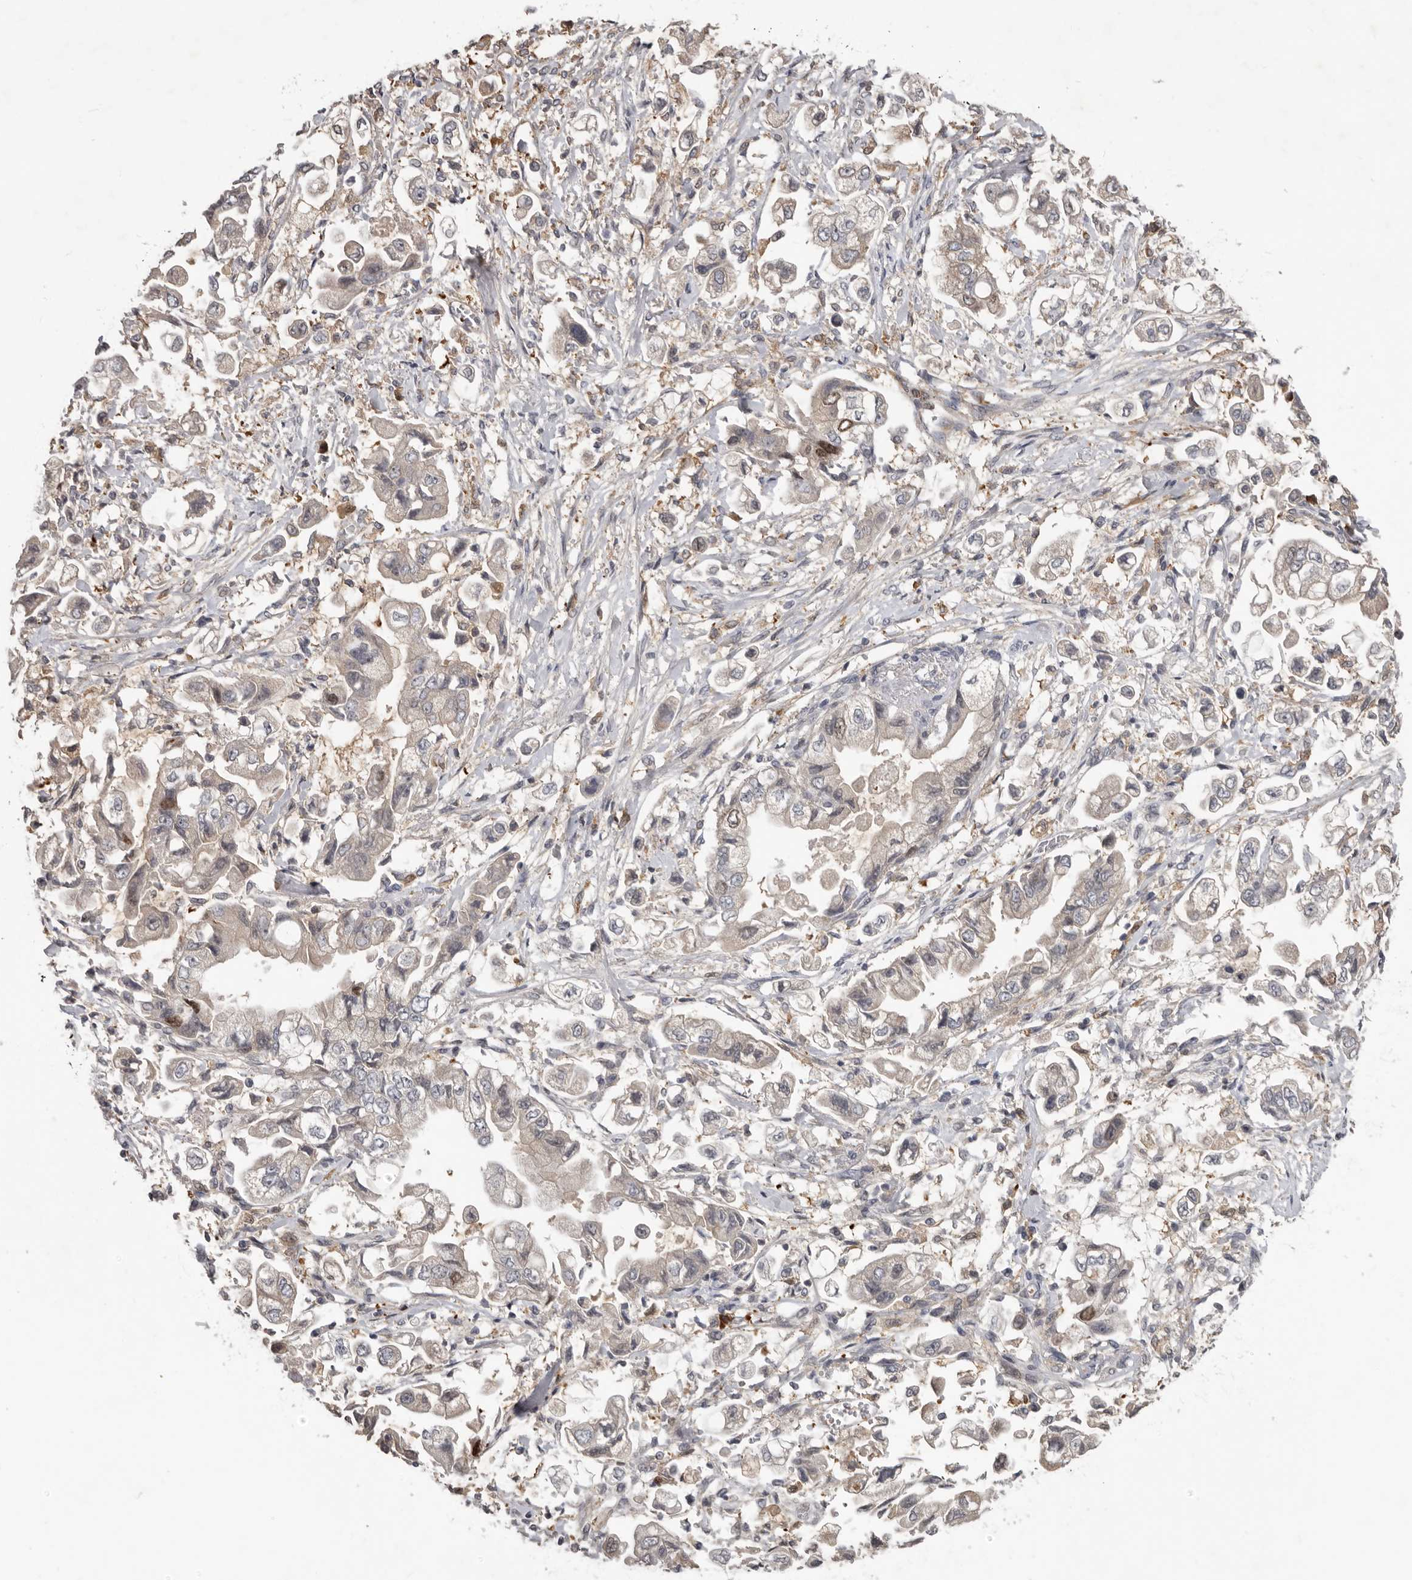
{"staining": {"intensity": "negative", "quantity": "none", "location": "none"}, "tissue": "stomach cancer", "cell_type": "Tumor cells", "image_type": "cancer", "snomed": [{"axis": "morphology", "description": "Adenocarcinoma, NOS"}, {"axis": "topography", "description": "Stomach"}], "caption": "High magnification brightfield microscopy of adenocarcinoma (stomach) stained with DAB (3,3'-diaminobenzidine) (brown) and counterstained with hematoxylin (blue): tumor cells show no significant expression.", "gene": "CDCA8", "patient": {"sex": "male", "age": 62}}